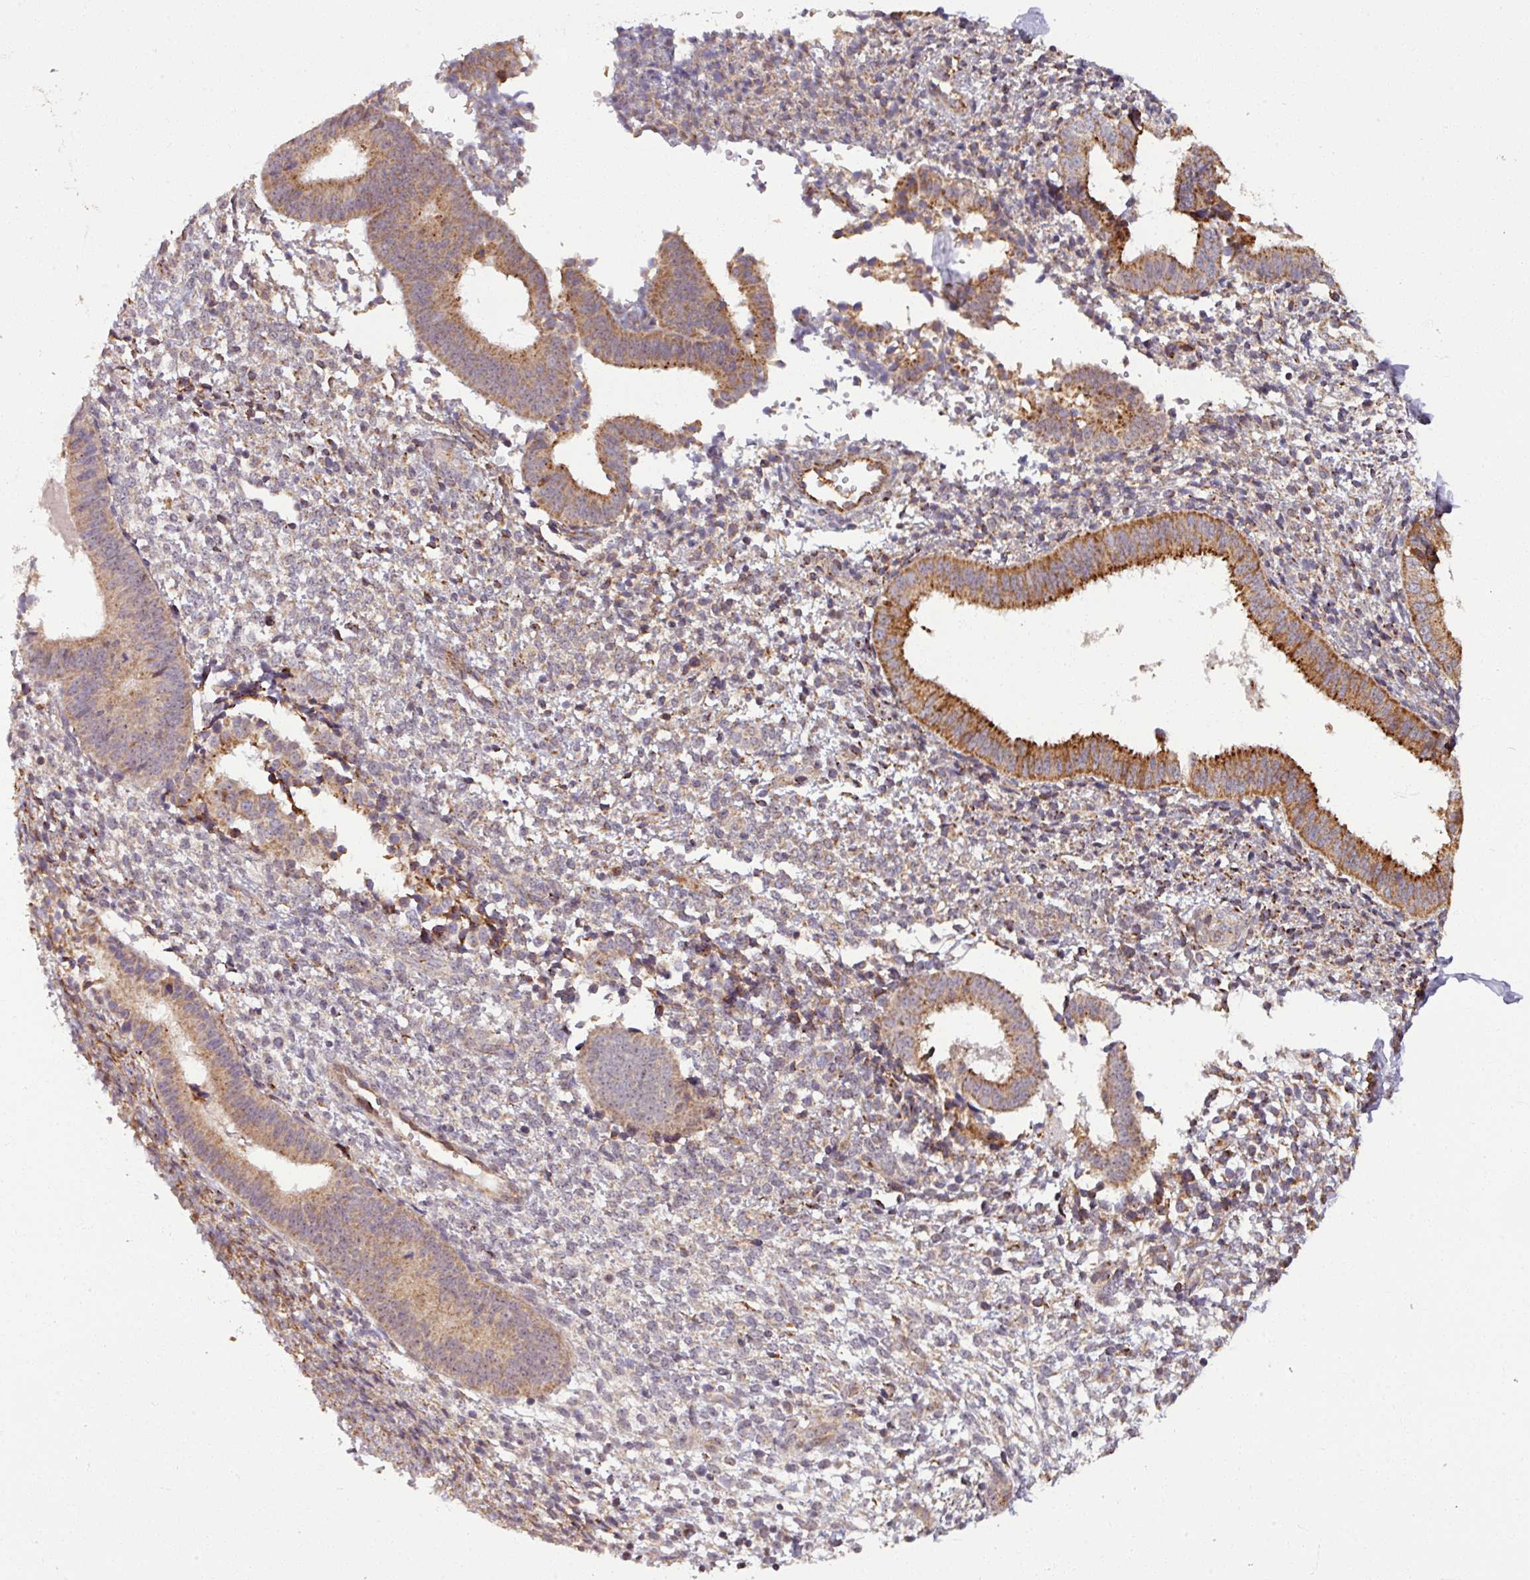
{"staining": {"intensity": "moderate", "quantity": "<25%", "location": "cytoplasmic/membranous"}, "tissue": "endometrium", "cell_type": "Cells in endometrial stroma", "image_type": "normal", "snomed": [{"axis": "morphology", "description": "Normal tissue, NOS"}, {"axis": "topography", "description": "Endometrium"}], "caption": "Endometrium stained with a brown dye shows moderate cytoplasmic/membranous positive expression in about <25% of cells in endometrial stroma.", "gene": "MAGT1", "patient": {"sex": "female", "age": 49}}